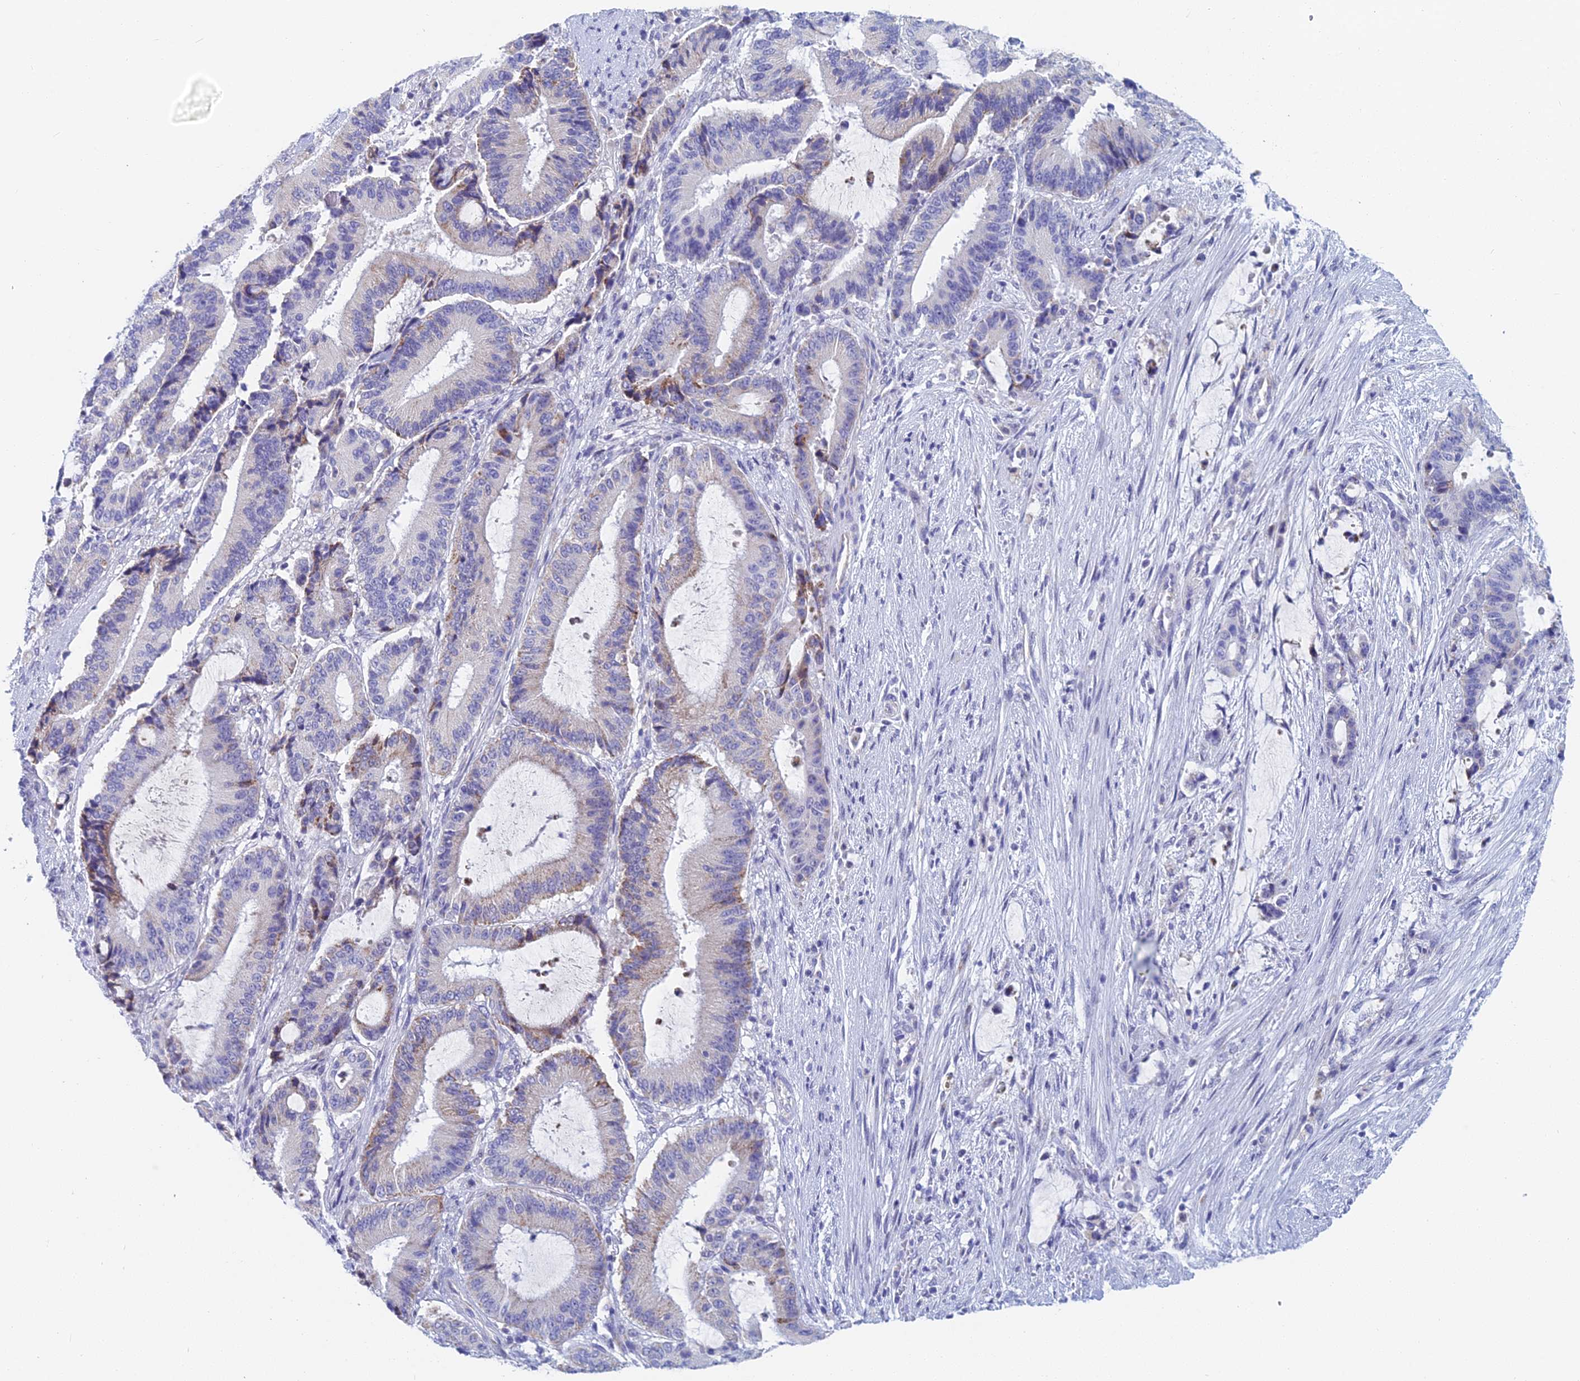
{"staining": {"intensity": "moderate", "quantity": "<25%", "location": "cytoplasmic/membranous"}, "tissue": "liver cancer", "cell_type": "Tumor cells", "image_type": "cancer", "snomed": [{"axis": "morphology", "description": "Normal tissue, NOS"}, {"axis": "morphology", "description": "Cholangiocarcinoma"}, {"axis": "topography", "description": "Liver"}, {"axis": "topography", "description": "Peripheral nerve tissue"}], "caption": "Liver cancer stained with DAB immunohistochemistry (IHC) displays low levels of moderate cytoplasmic/membranous positivity in about <25% of tumor cells. (brown staining indicates protein expression, while blue staining denotes nuclei).", "gene": "ACSM1", "patient": {"sex": "female", "age": 73}}